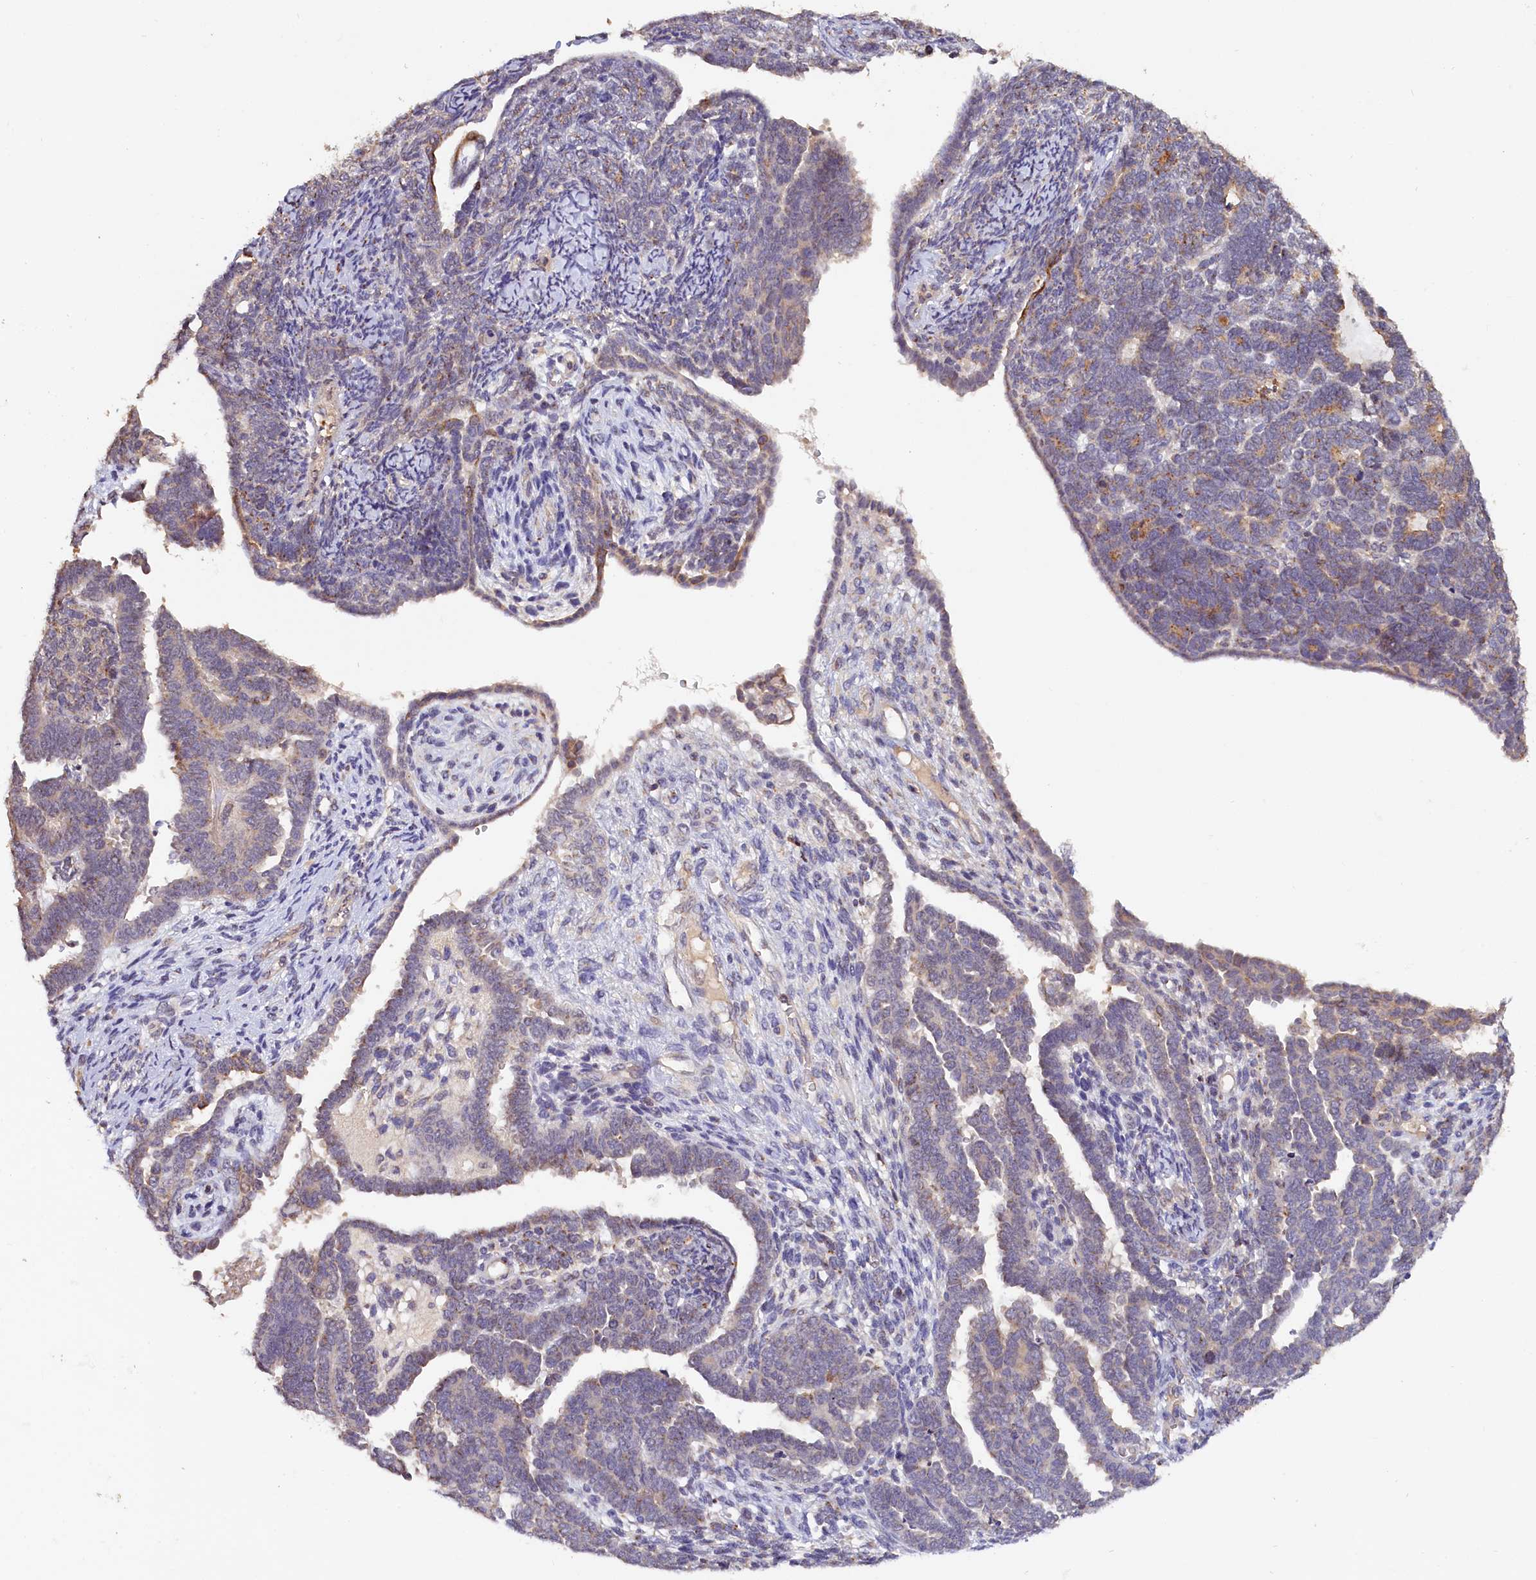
{"staining": {"intensity": "weak", "quantity": "25%-75%", "location": "cytoplasmic/membranous"}, "tissue": "endometrial cancer", "cell_type": "Tumor cells", "image_type": "cancer", "snomed": [{"axis": "morphology", "description": "Neoplasm, malignant, NOS"}, {"axis": "topography", "description": "Endometrium"}], "caption": "Immunohistochemical staining of human endometrial cancer (malignant neoplasm) exhibits low levels of weak cytoplasmic/membranous protein expression in approximately 25%-75% of tumor cells.", "gene": "TANGO6", "patient": {"sex": "female", "age": 74}}